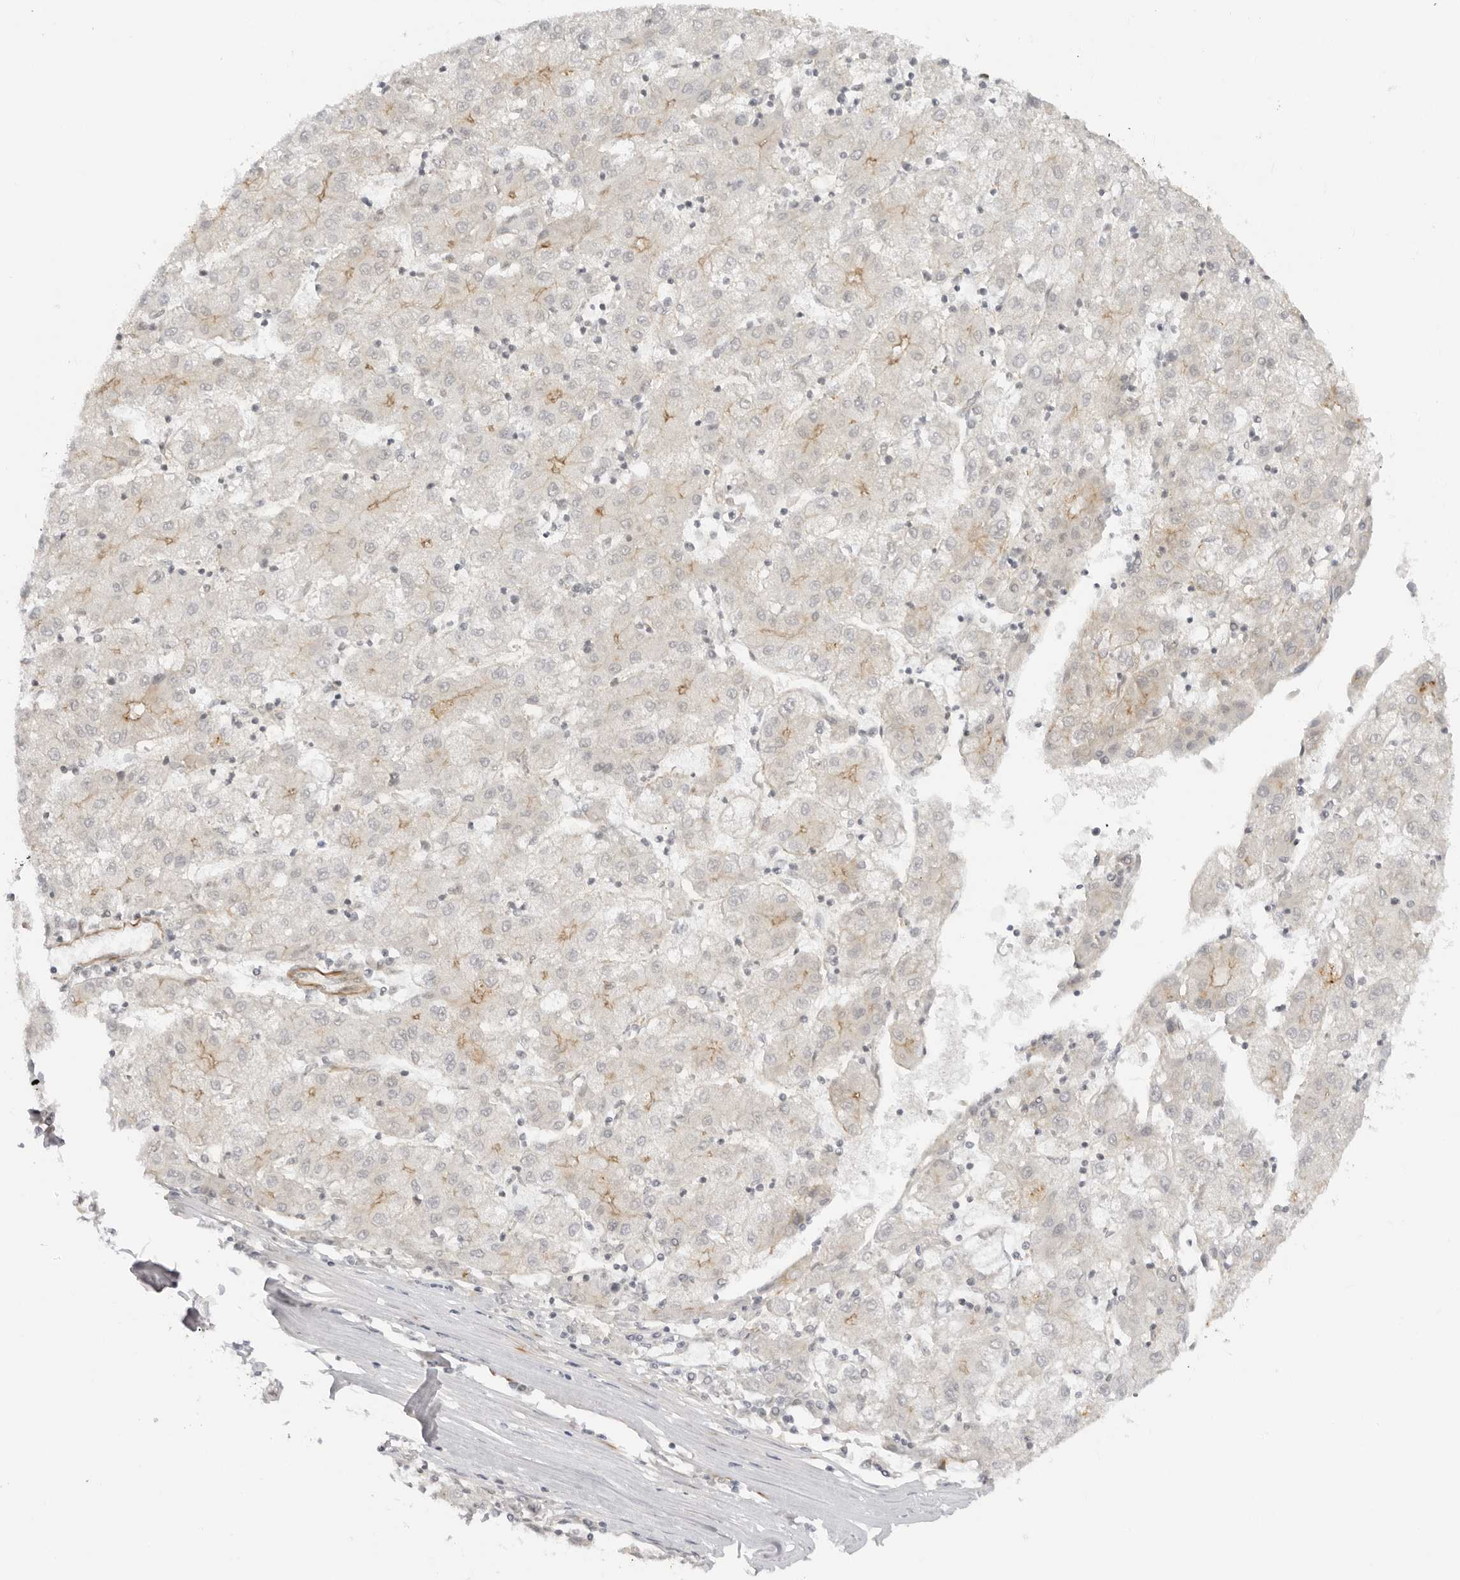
{"staining": {"intensity": "moderate", "quantity": "<25%", "location": "cytoplasmic/membranous"}, "tissue": "liver cancer", "cell_type": "Tumor cells", "image_type": "cancer", "snomed": [{"axis": "morphology", "description": "Carcinoma, Hepatocellular, NOS"}, {"axis": "topography", "description": "Liver"}], "caption": "Immunohistochemistry image of liver hepatocellular carcinoma stained for a protein (brown), which displays low levels of moderate cytoplasmic/membranous expression in about <25% of tumor cells.", "gene": "TRAPPC3", "patient": {"sex": "male", "age": 72}}